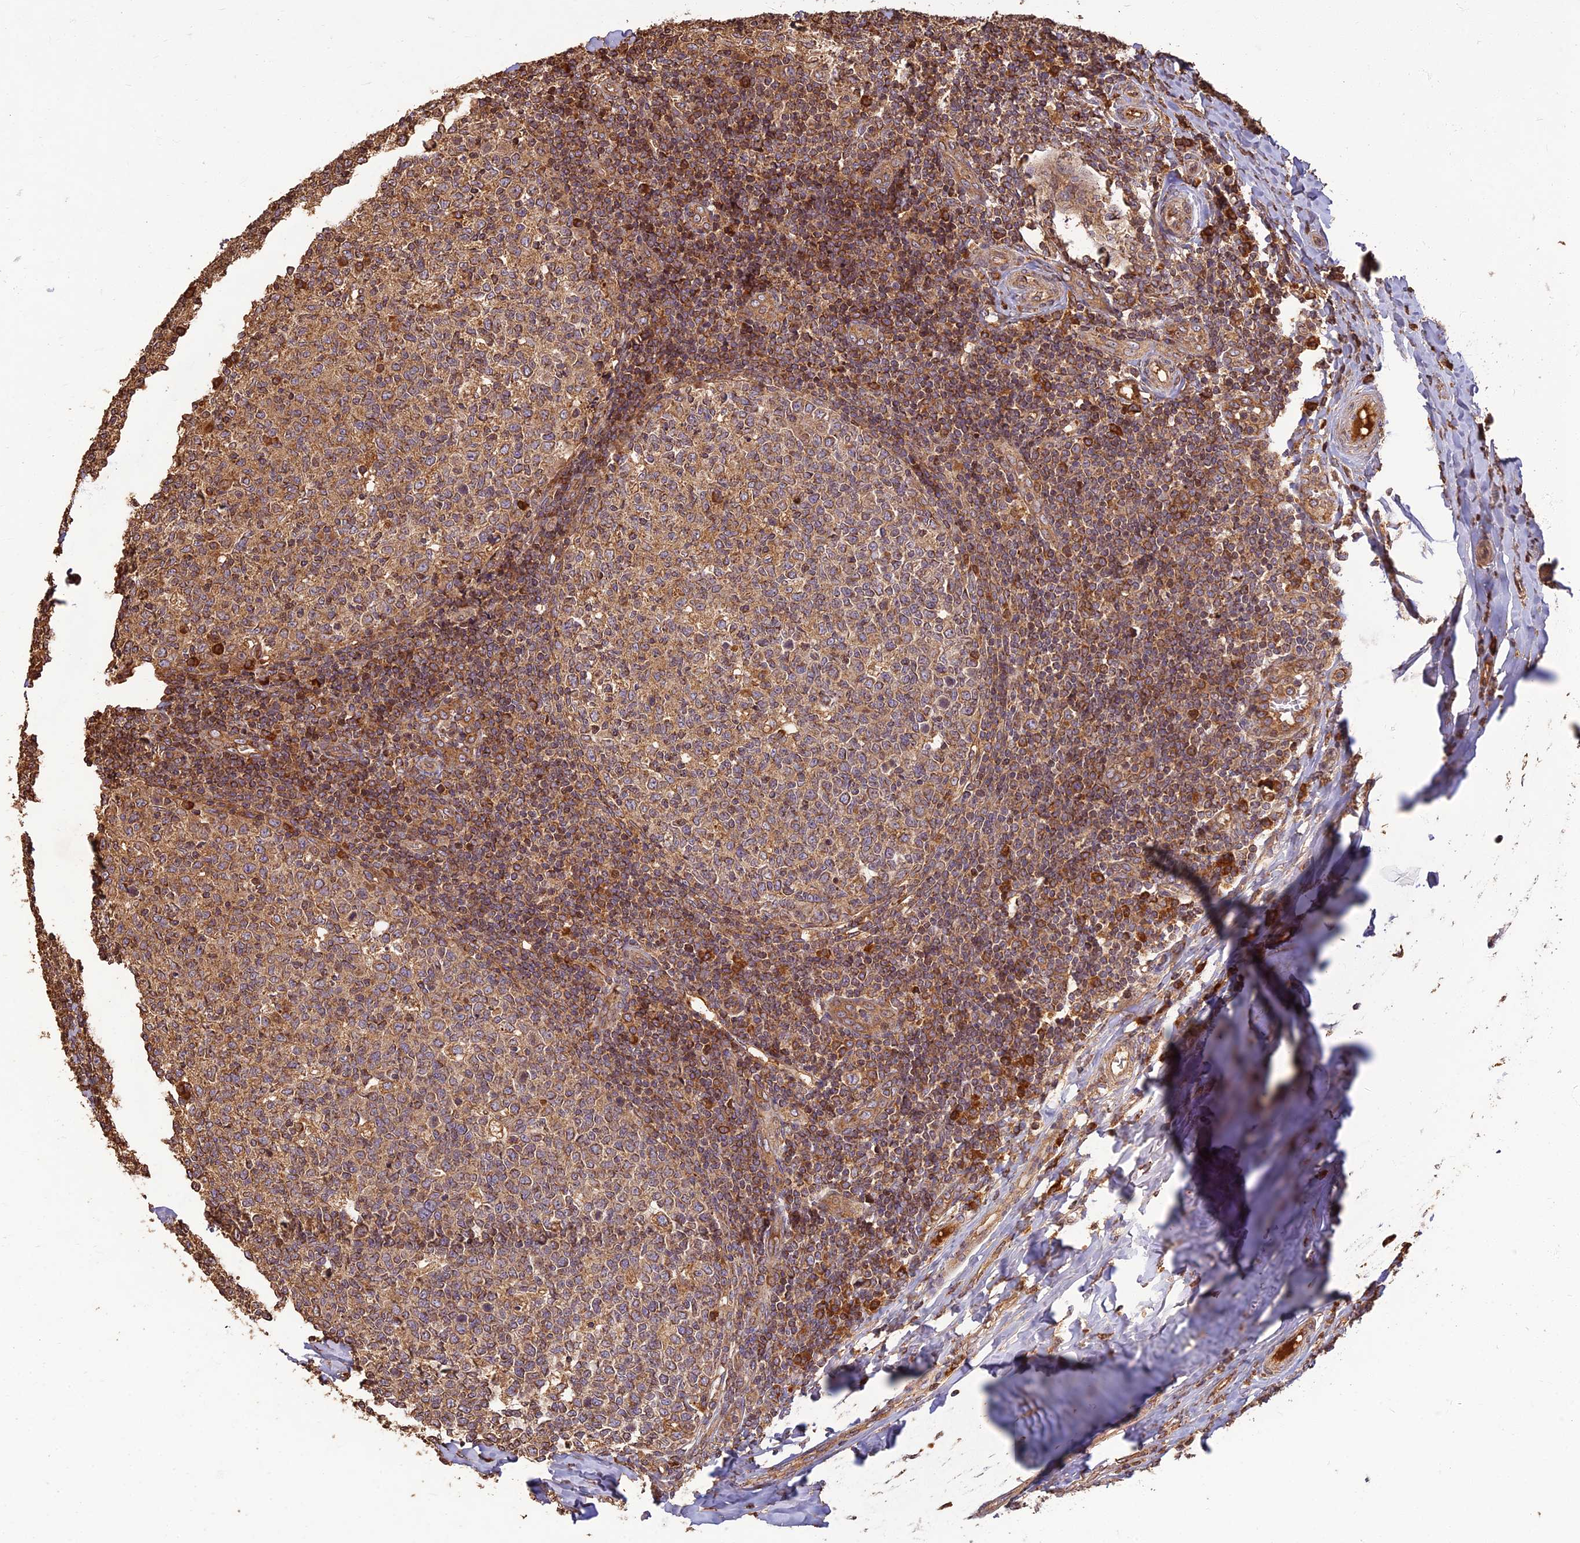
{"staining": {"intensity": "weak", "quantity": ">75%", "location": "cytoplasmic/membranous"}, "tissue": "tonsil", "cell_type": "Germinal center cells", "image_type": "normal", "snomed": [{"axis": "morphology", "description": "Normal tissue, NOS"}, {"axis": "topography", "description": "Tonsil"}], "caption": "Weak cytoplasmic/membranous positivity for a protein is appreciated in about >75% of germinal center cells of unremarkable tonsil using immunohistochemistry (IHC).", "gene": "CORO1C", "patient": {"sex": "female", "age": 19}}